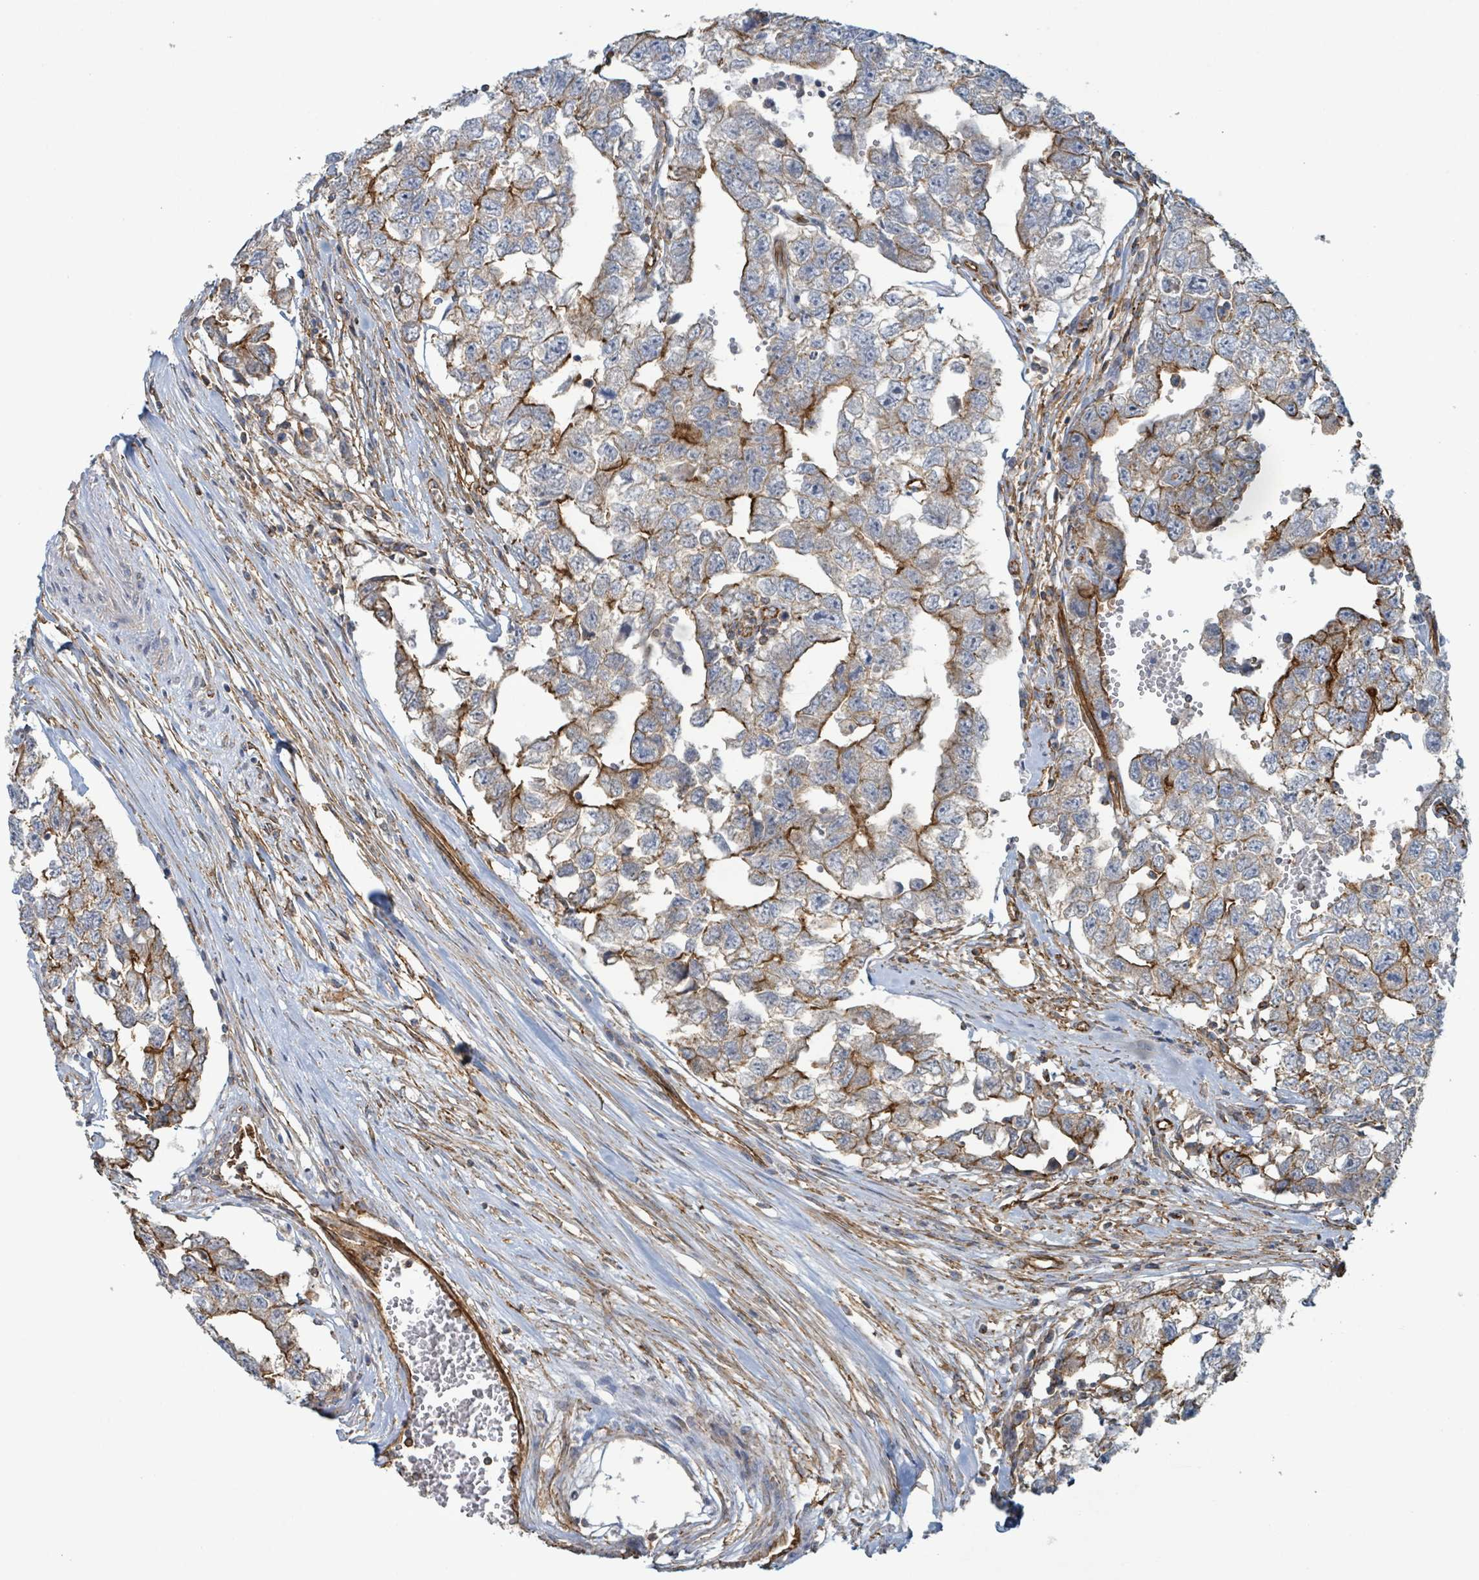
{"staining": {"intensity": "strong", "quantity": "25%-75%", "location": "cytoplasmic/membranous"}, "tissue": "testis cancer", "cell_type": "Tumor cells", "image_type": "cancer", "snomed": [{"axis": "morphology", "description": "Carcinoma, Embryonal, NOS"}, {"axis": "topography", "description": "Testis"}], "caption": "Testis cancer (embryonal carcinoma) stained for a protein (brown) exhibits strong cytoplasmic/membranous positive positivity in about 25%-75% of tumor cells.", "gene": "LDOC1", "patient": {"sex": "male", "age": 22}}